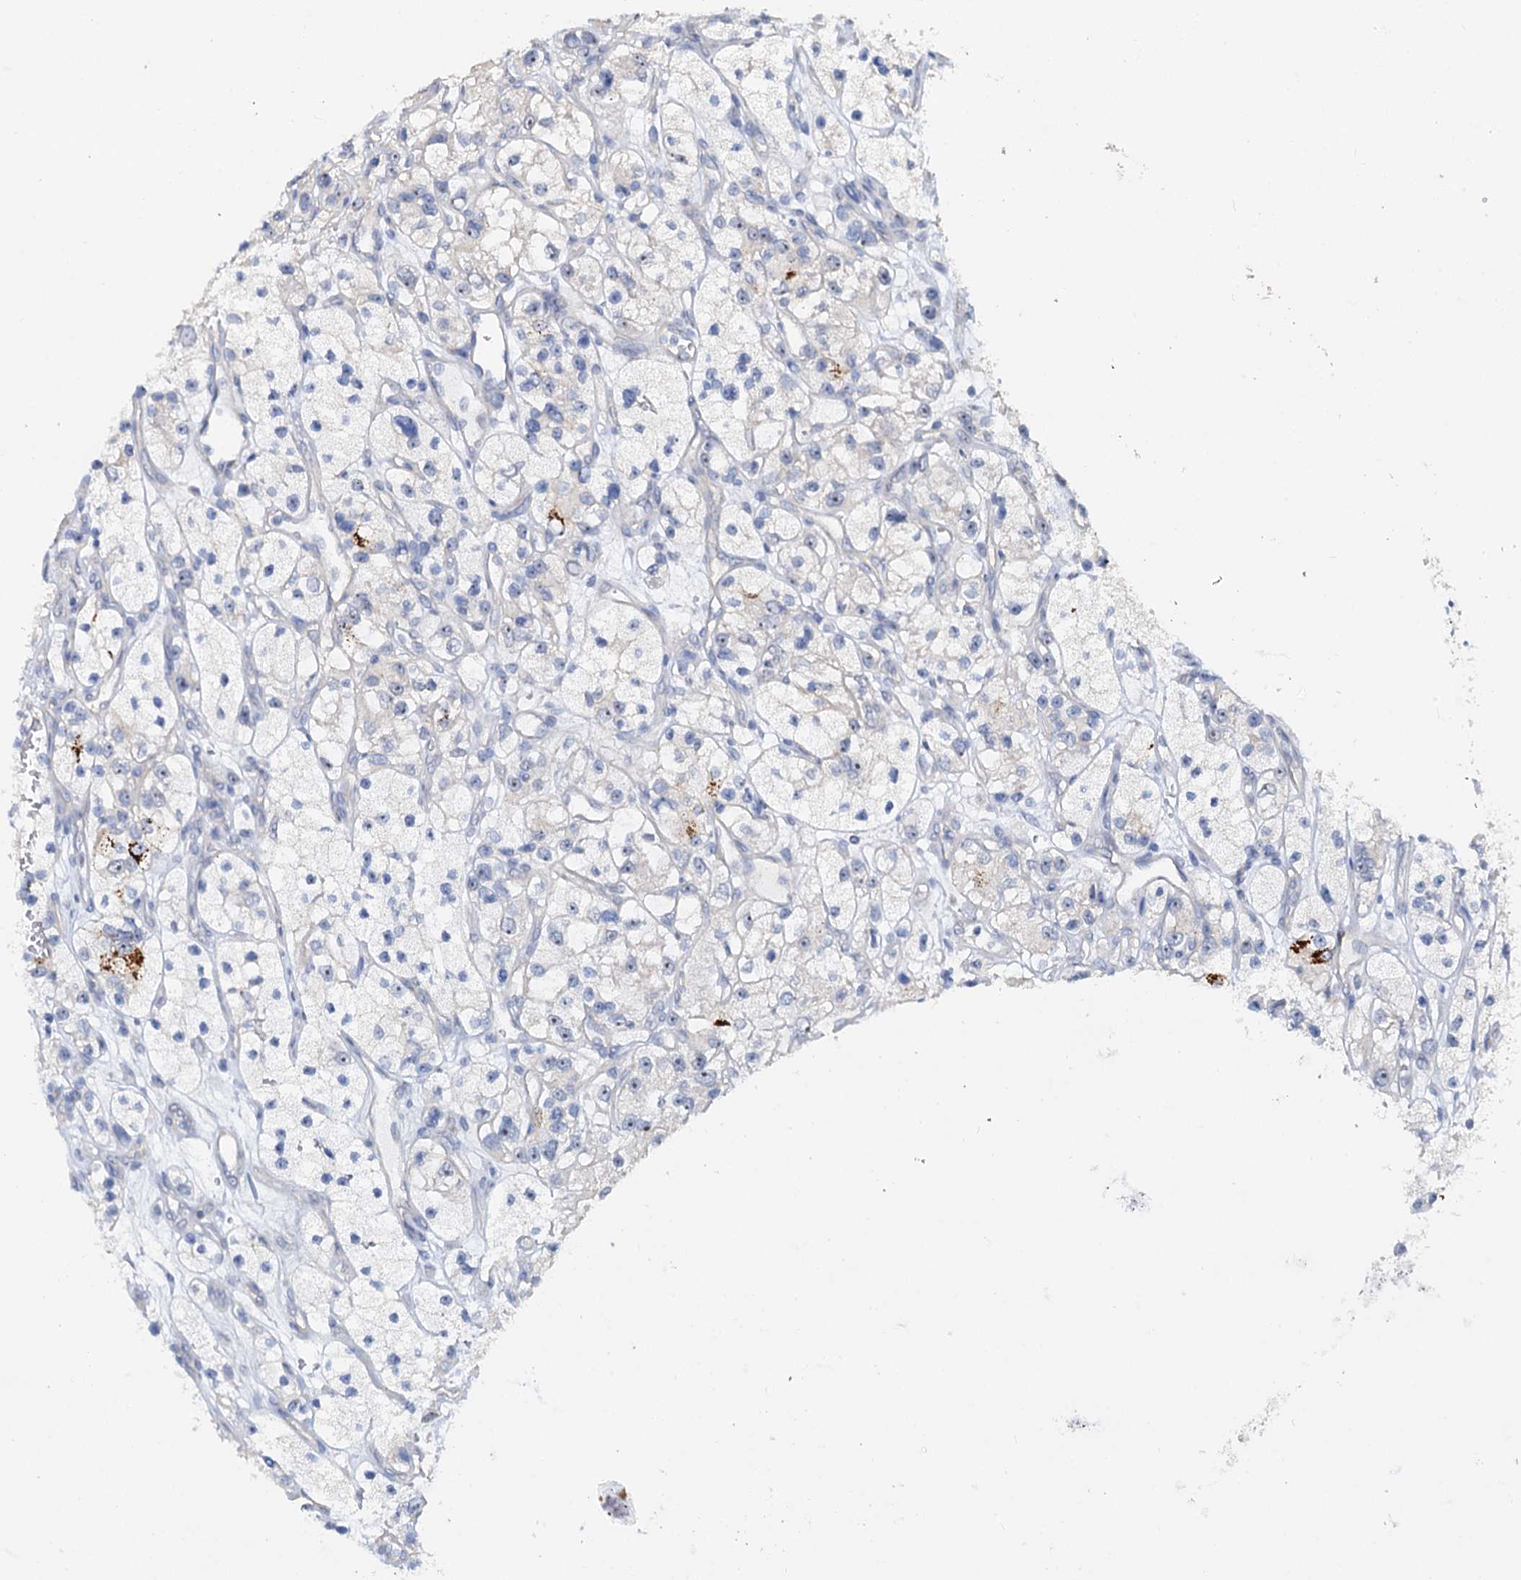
{"staining": {"intensity": "negative", "quantity": "none", "location": "none"}, "tissue": "renal cancer", "cell_type": "Tumor cells", "image_type": "cancer", "snomed": [{"axis": "morphology", "description": "Adenocarcinoma, NOS"}, {"axis": "topography", "description": "Kidney"}], "caption": "Immunohistochemical staining of human renal cancer (adenocarcinoma) shows no significant staining in tumor cells.", "gene": "C2CD3", "patient": {"sex": "female", "age": 57}}